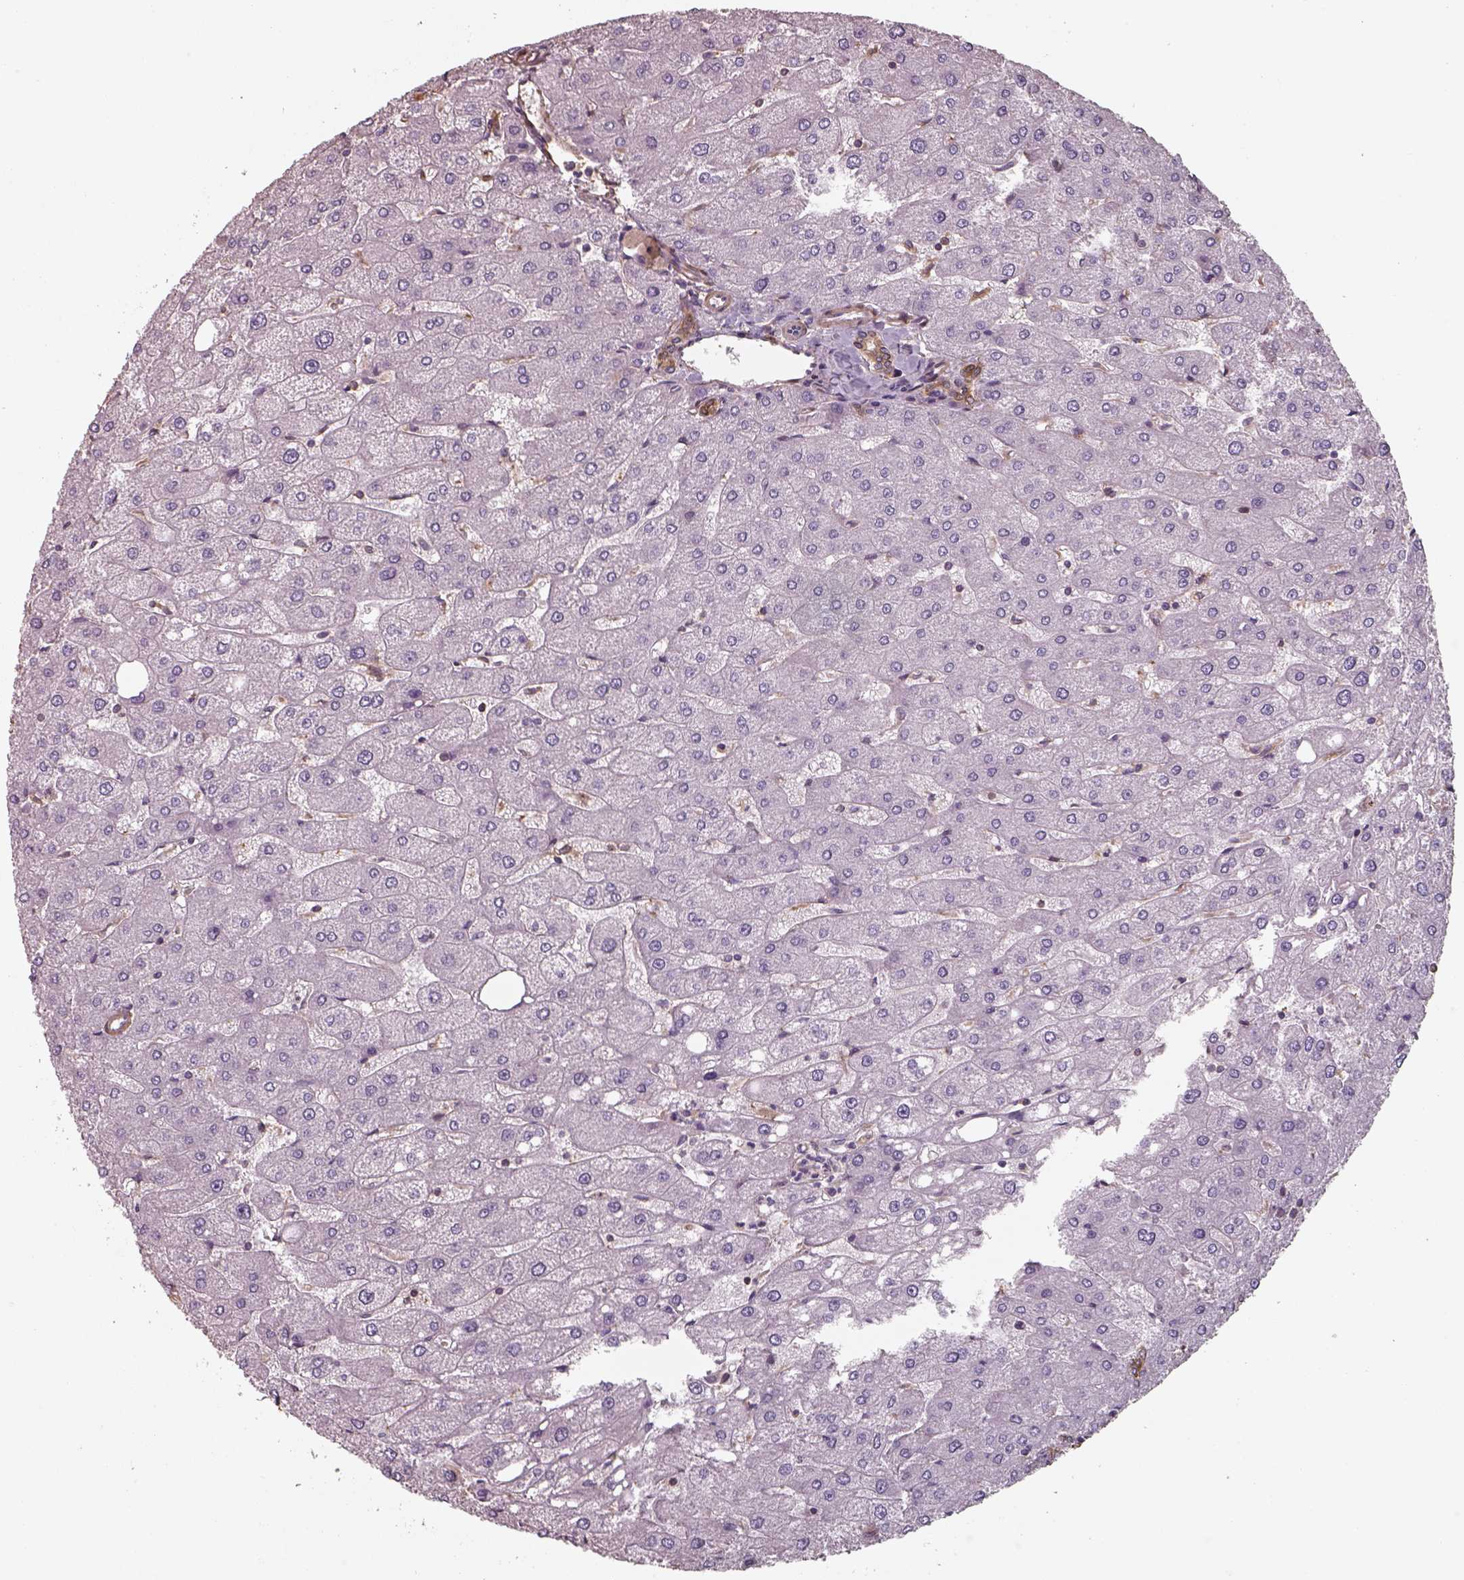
{"staining": {"intensity": "moderate", "quantity": ">75%", "location": "cytoplasmic/membranous"}, "tissue": "liver", "cell_type": "Cholangiocytes", "image_type": "normal", "snomed": [{"axis": "morphology", "description": "Normal tissue, NOS"}, {"axis": "topography", "description": "Liver"}], "caption": "Liver stained for a protein (brown) reveals moderate cytoplasmic/membranous positive staining in approximately >75% of cholangiocytes.", "gene": "ISYNA1", "patient": {"sex": "male", "age": 67}}